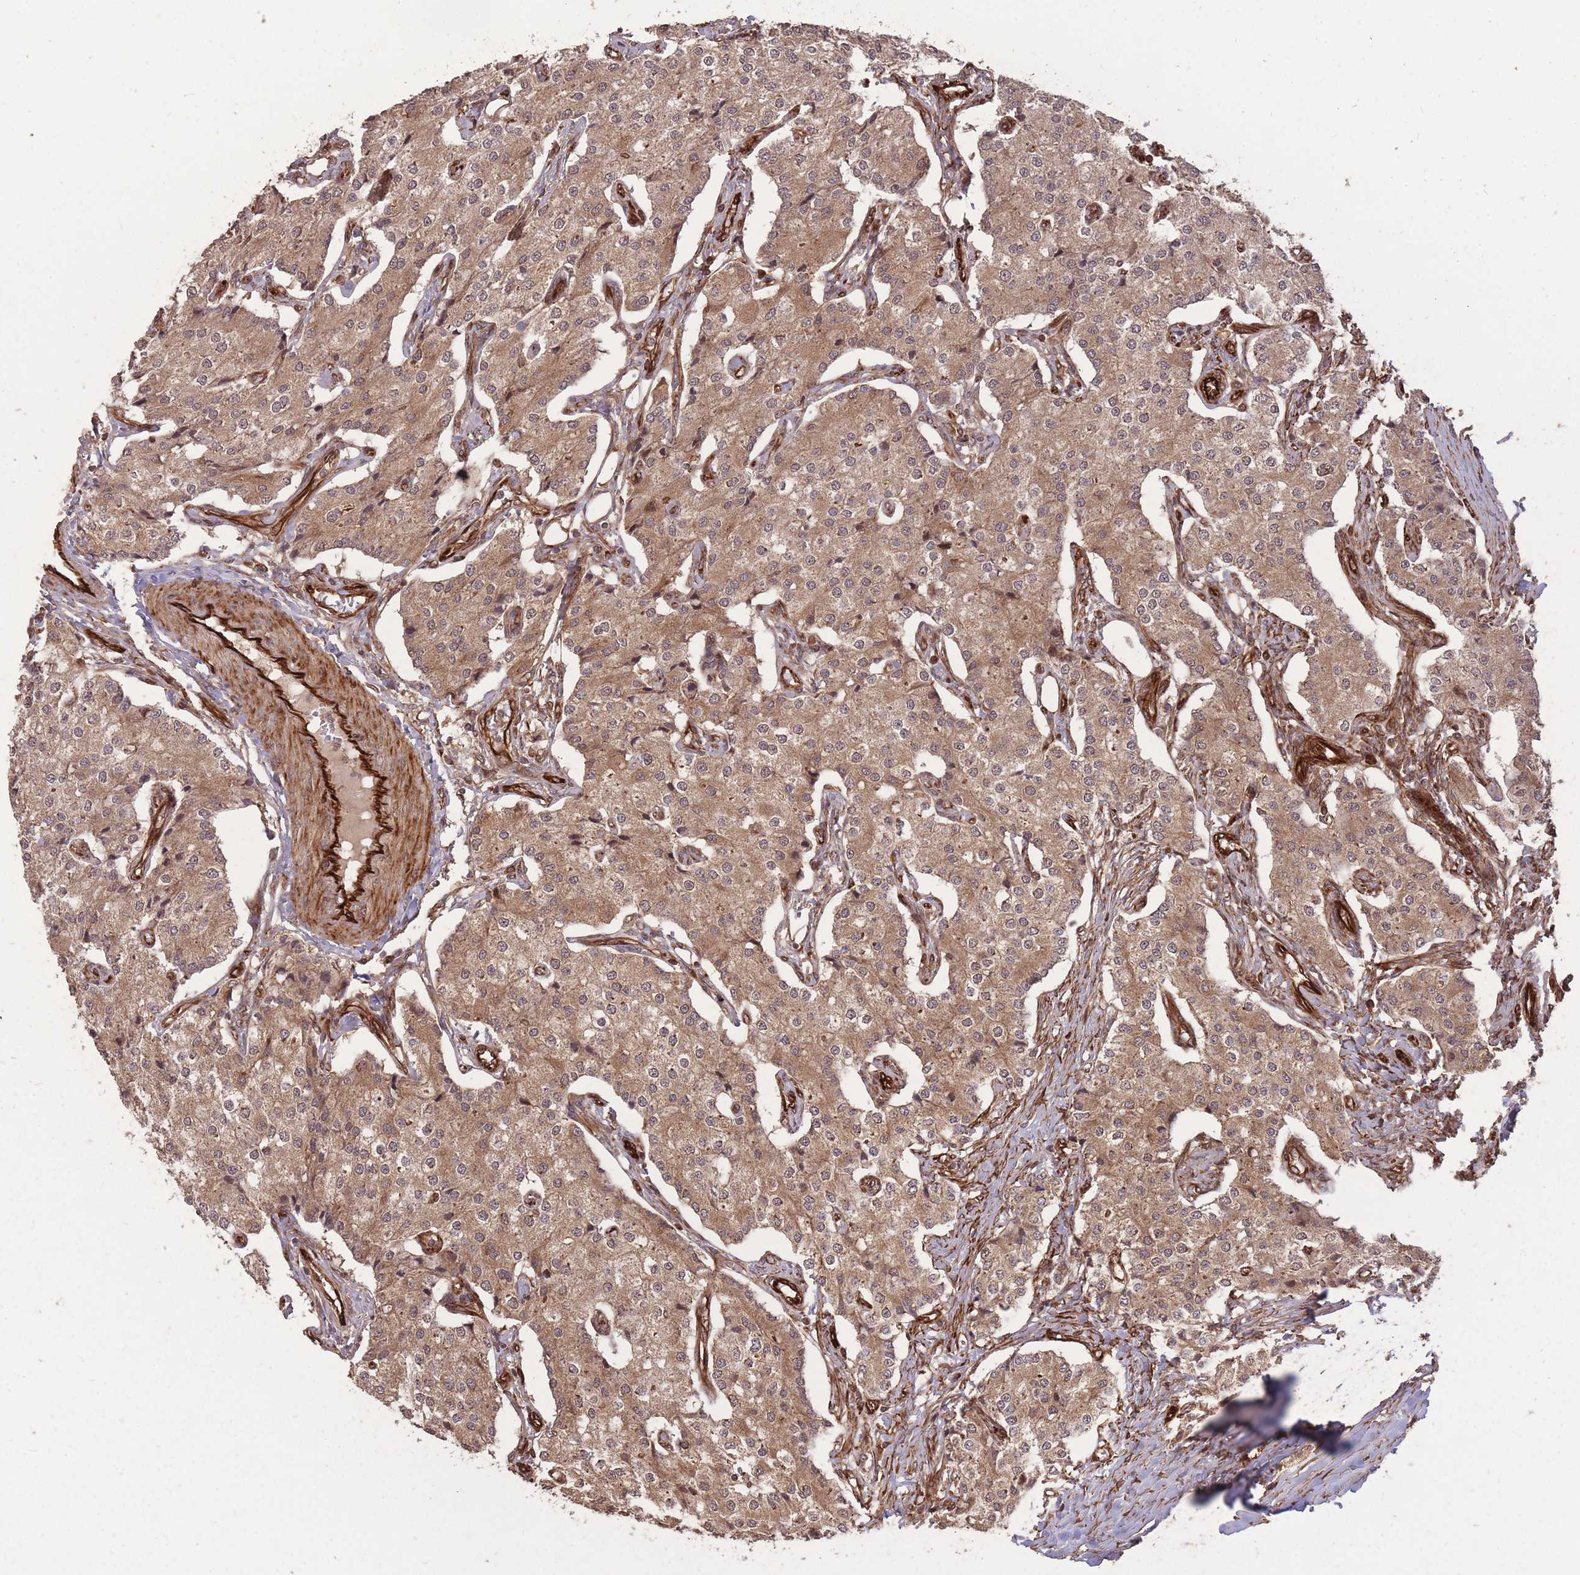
{"staining": {"intensity": "moderate", "quantity": ">75%", "location": "cytoplasmic/membranous,nuclear"}, "tissue": "carcinoid", "cell_type": "Tumor cells", "image_type": "cancer", "snomed": [{"axis": "morphology", "description": "Carcinoid, malignant, NOS"}, {"axis": "topography", "description": "Colon"}], "caption": "DAB (3,3'-diaminobenzidine) immunohistochemical staining of carcinoid displays moderate cytoplasmic/membranous and nuclear protein positivity in approximately >75% of tumor cells. The staining is performed using DAB brown chromogen to label protein expression. The nuclei are counter-stained blue using hematoxylin.", "gene": "ERBB3", "patient": {"sex": "female", "age": 52}}